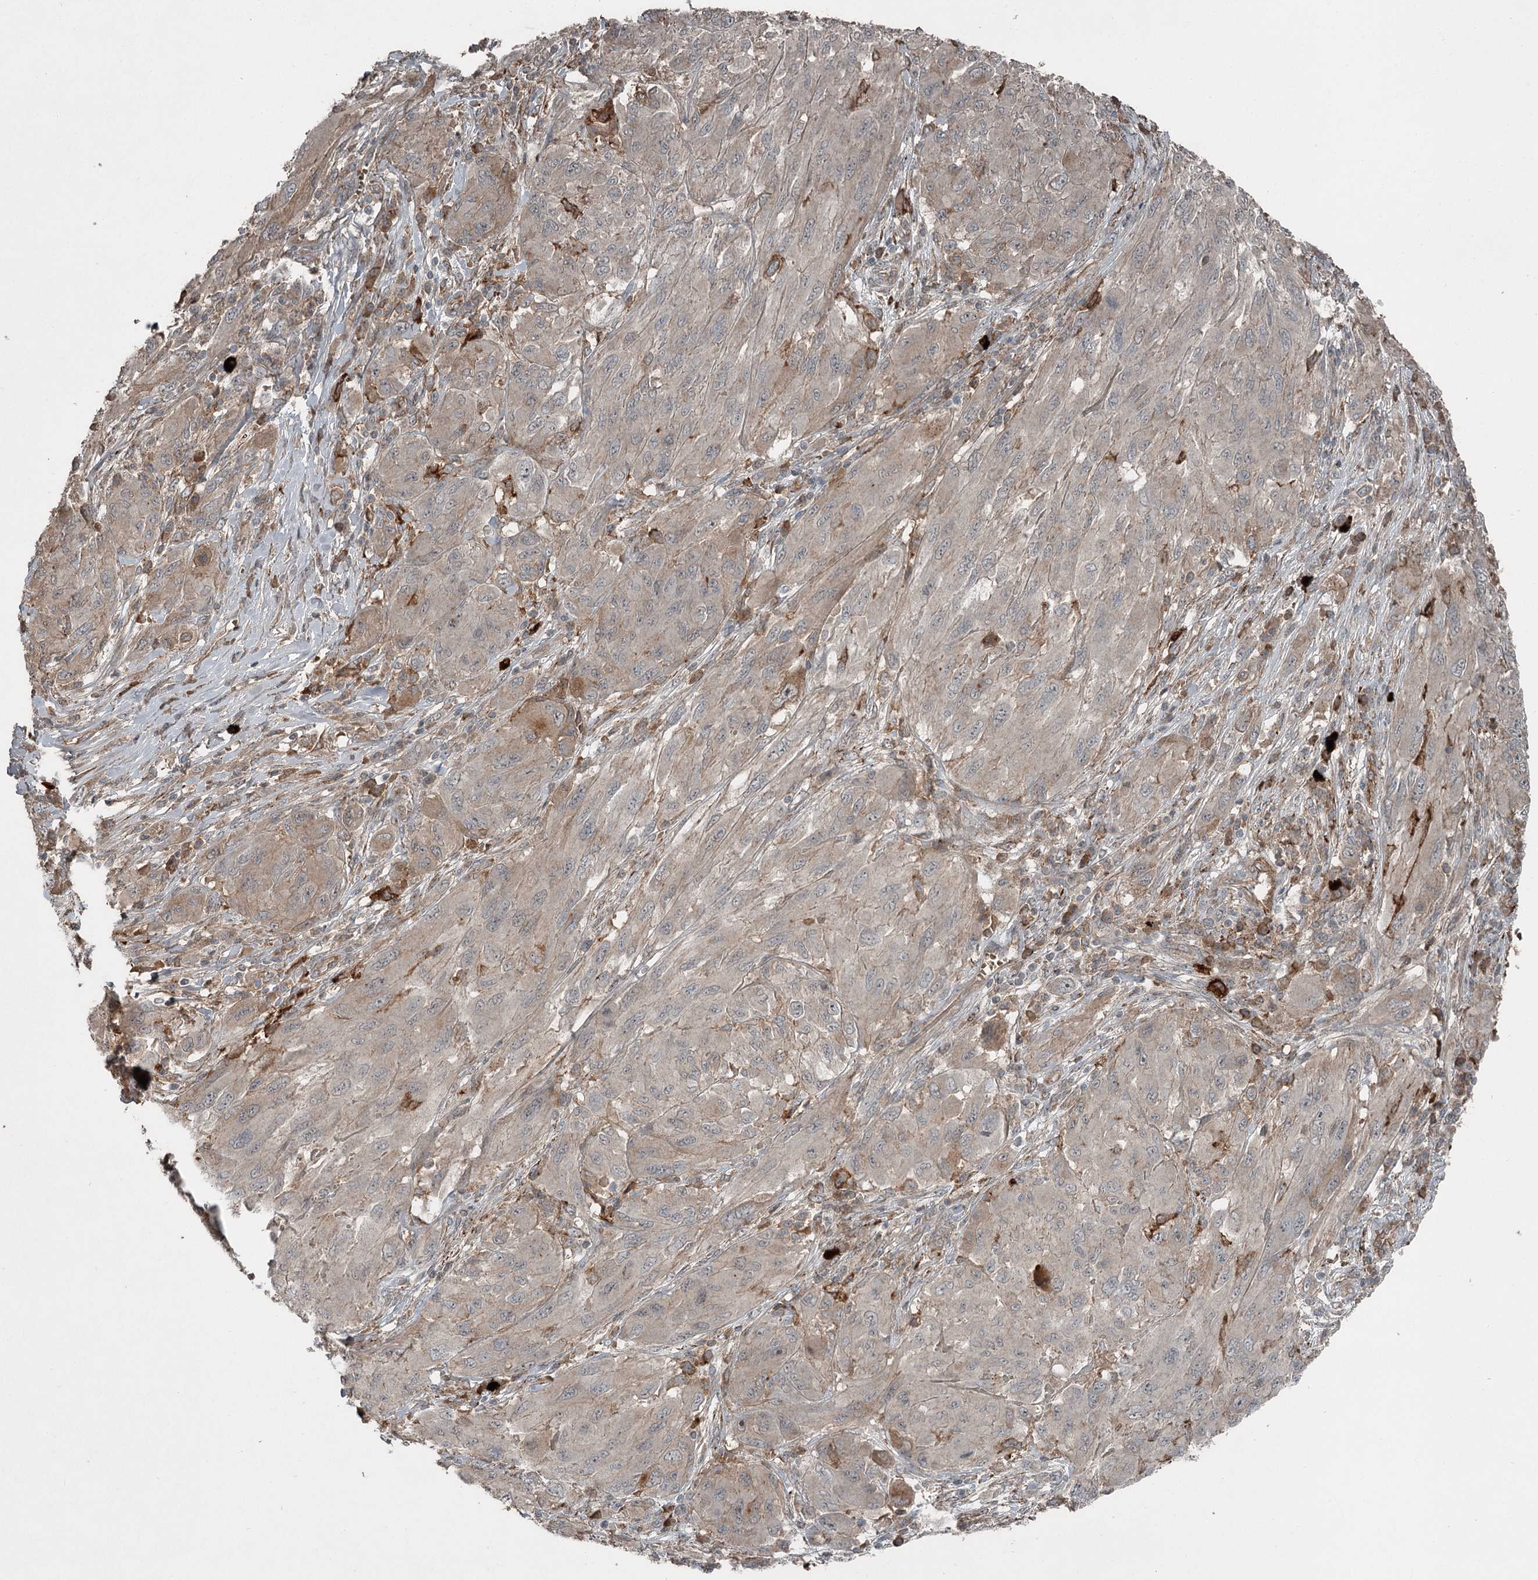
{"staining": {"intensity": "moderate", "quantity": "<25%", "location": "cytoplasmic/membranous"}, "tissue": "melanoma", "cell_type": "Tumor cells", "image_type": "cancer", "snomed": [{"axis": "morphology", "description": "Malignant melanoma, NOS"}, {"axis": "topography", "description": "Skin"}], "caption": "Immunohistochemistry (IHC) photomicrograph of melanoma stained for a protein (brown), which displays low levels of moderate cytoplasmic/membranous expression in about <25% of tumor cells.", "gene": "SLC39A8", "patient": {"sex": "female", "age": 91}}